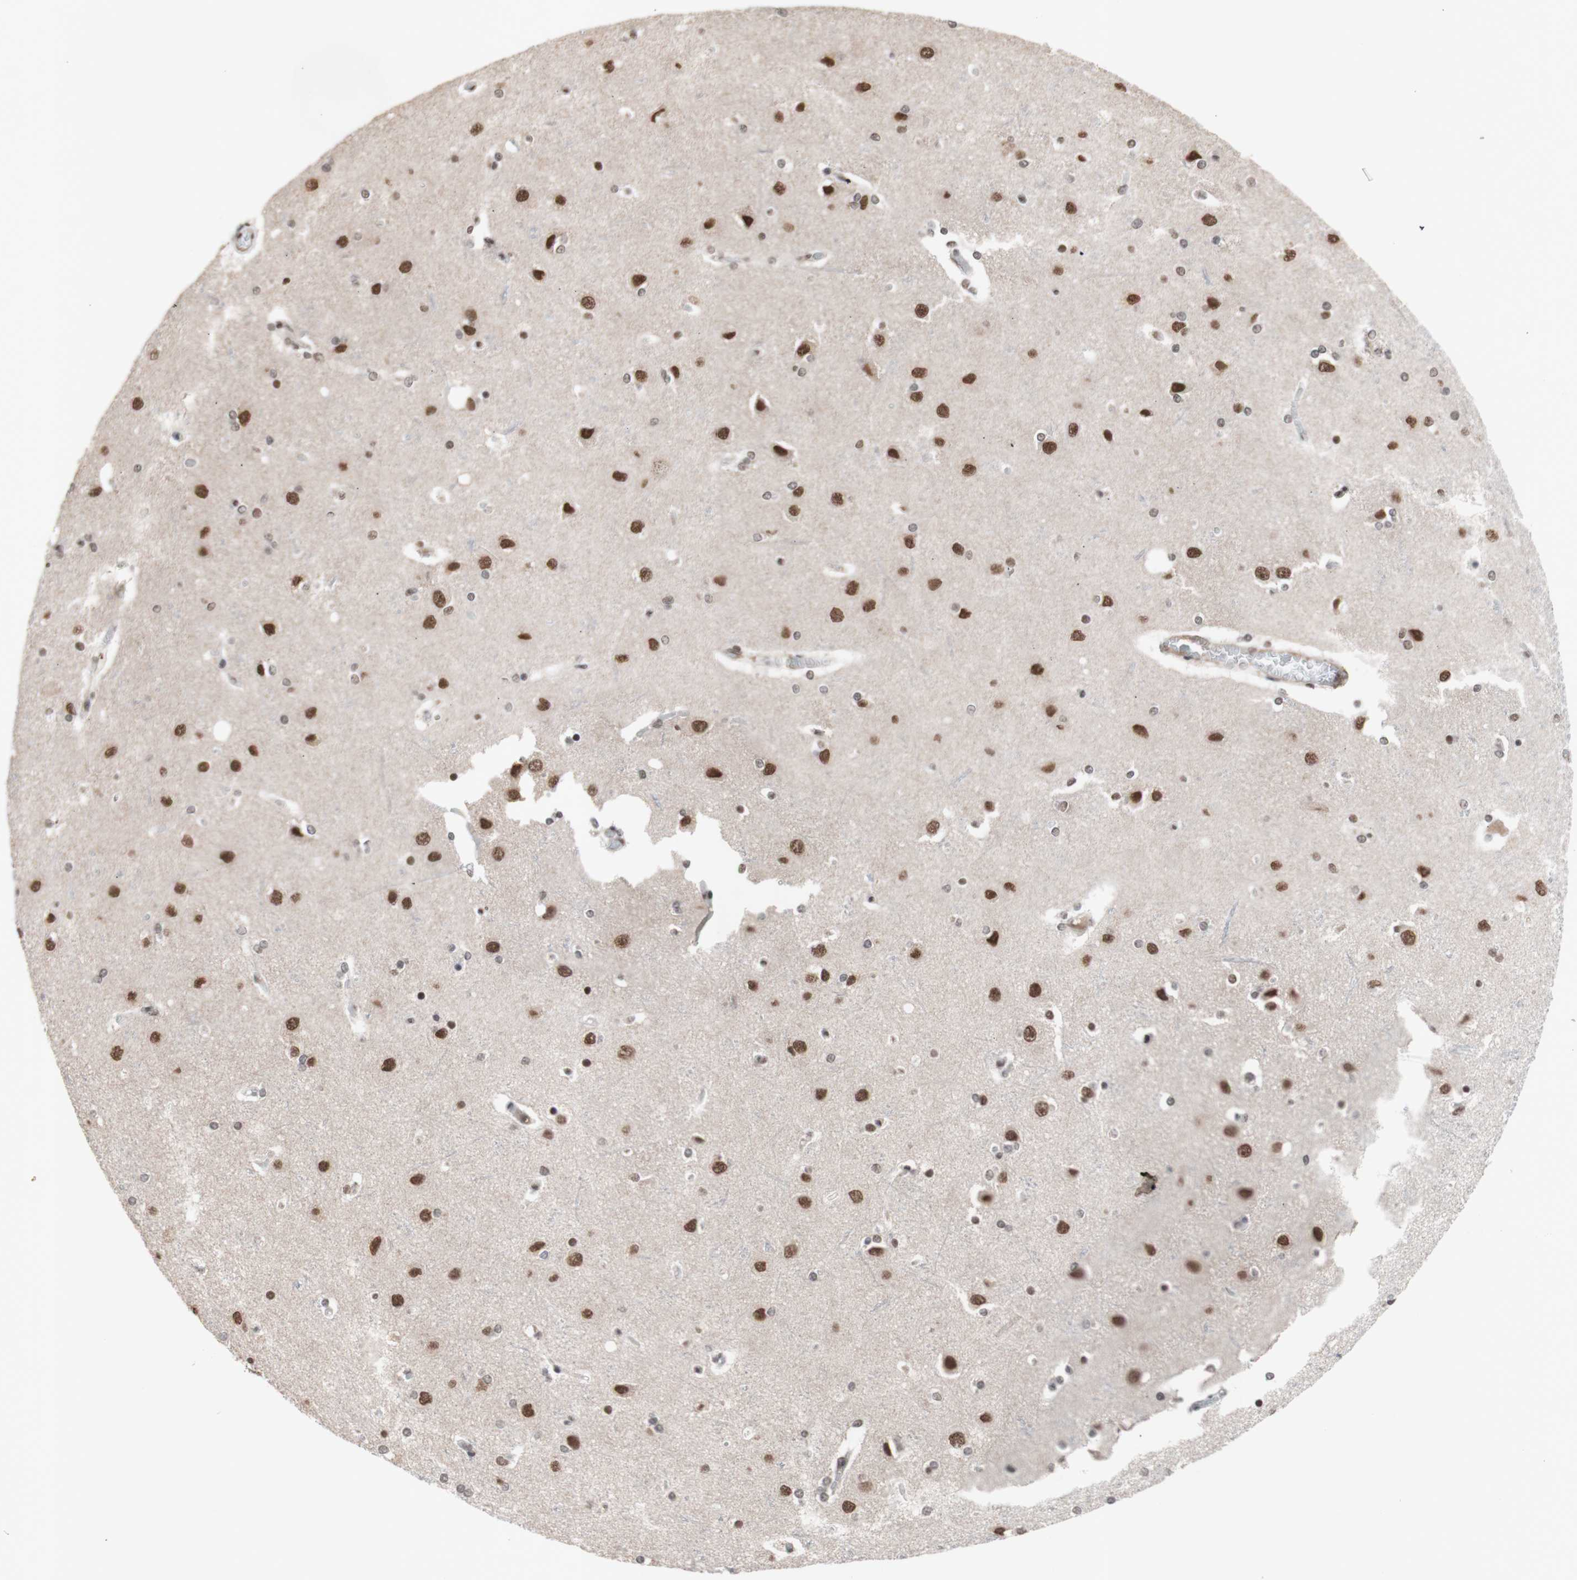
{"staining": {"intensity": "moderate", "quantity": "25%-75%", "location": "nuclear"}, "tissue": "cerebral cortex", "cell_type": "Endothelial cells", "image_type": "normal", "snomed": [{"axis": "morphology", "description": "Normal tissue, NOS"}, {"axis": "topography", "description": "Cerebral cortex"}], "caption": "Immunohistochemical staining of unremarkable human cerebral cortex displays moderate nuclear protein positivity in approximately 25%-75% of endothelial cells.", "gene": "SFPQ", "patient": {"sex": "female", "age": 54}}